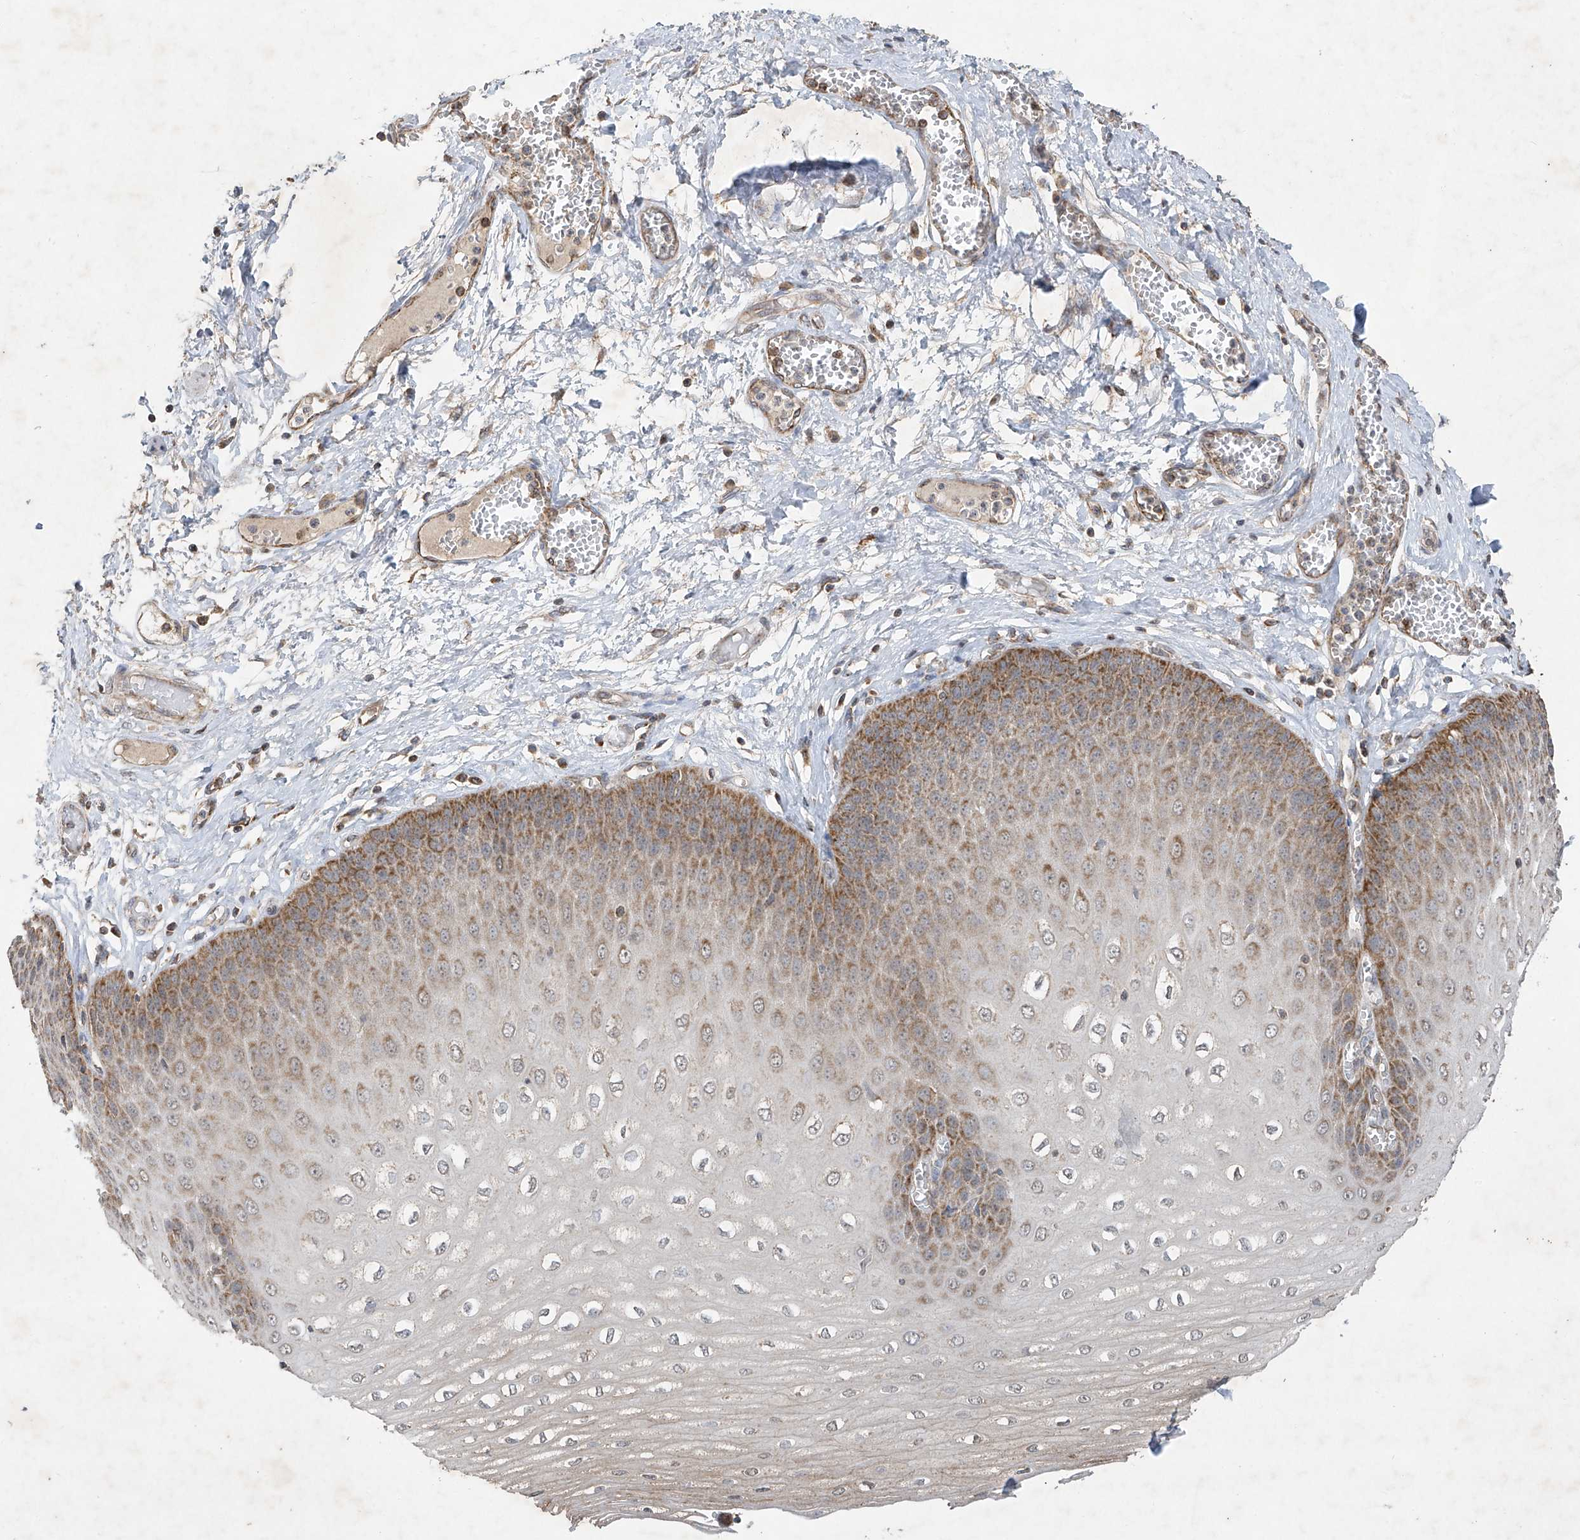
{"staining": {"intensity": "moderate", "quantity": ">75%", "location": "cytoplasmic/membranous"}, "tissue": "esophagus", "cell_type": "Squamous epithelial cells", "image_type": "normal", "snomed": [{"axis": "morphology", "description": "Normal tissue, NOS"}, {"axis": "topography", "description": "Esophagus"}], "caption": "Moderate cytoplasmic/membranous expression is present in about >75% of squamous epithelial cells in benign esophagus.", "gene": "UQCC1", "patient": {"sex": "male", "age": 60}}